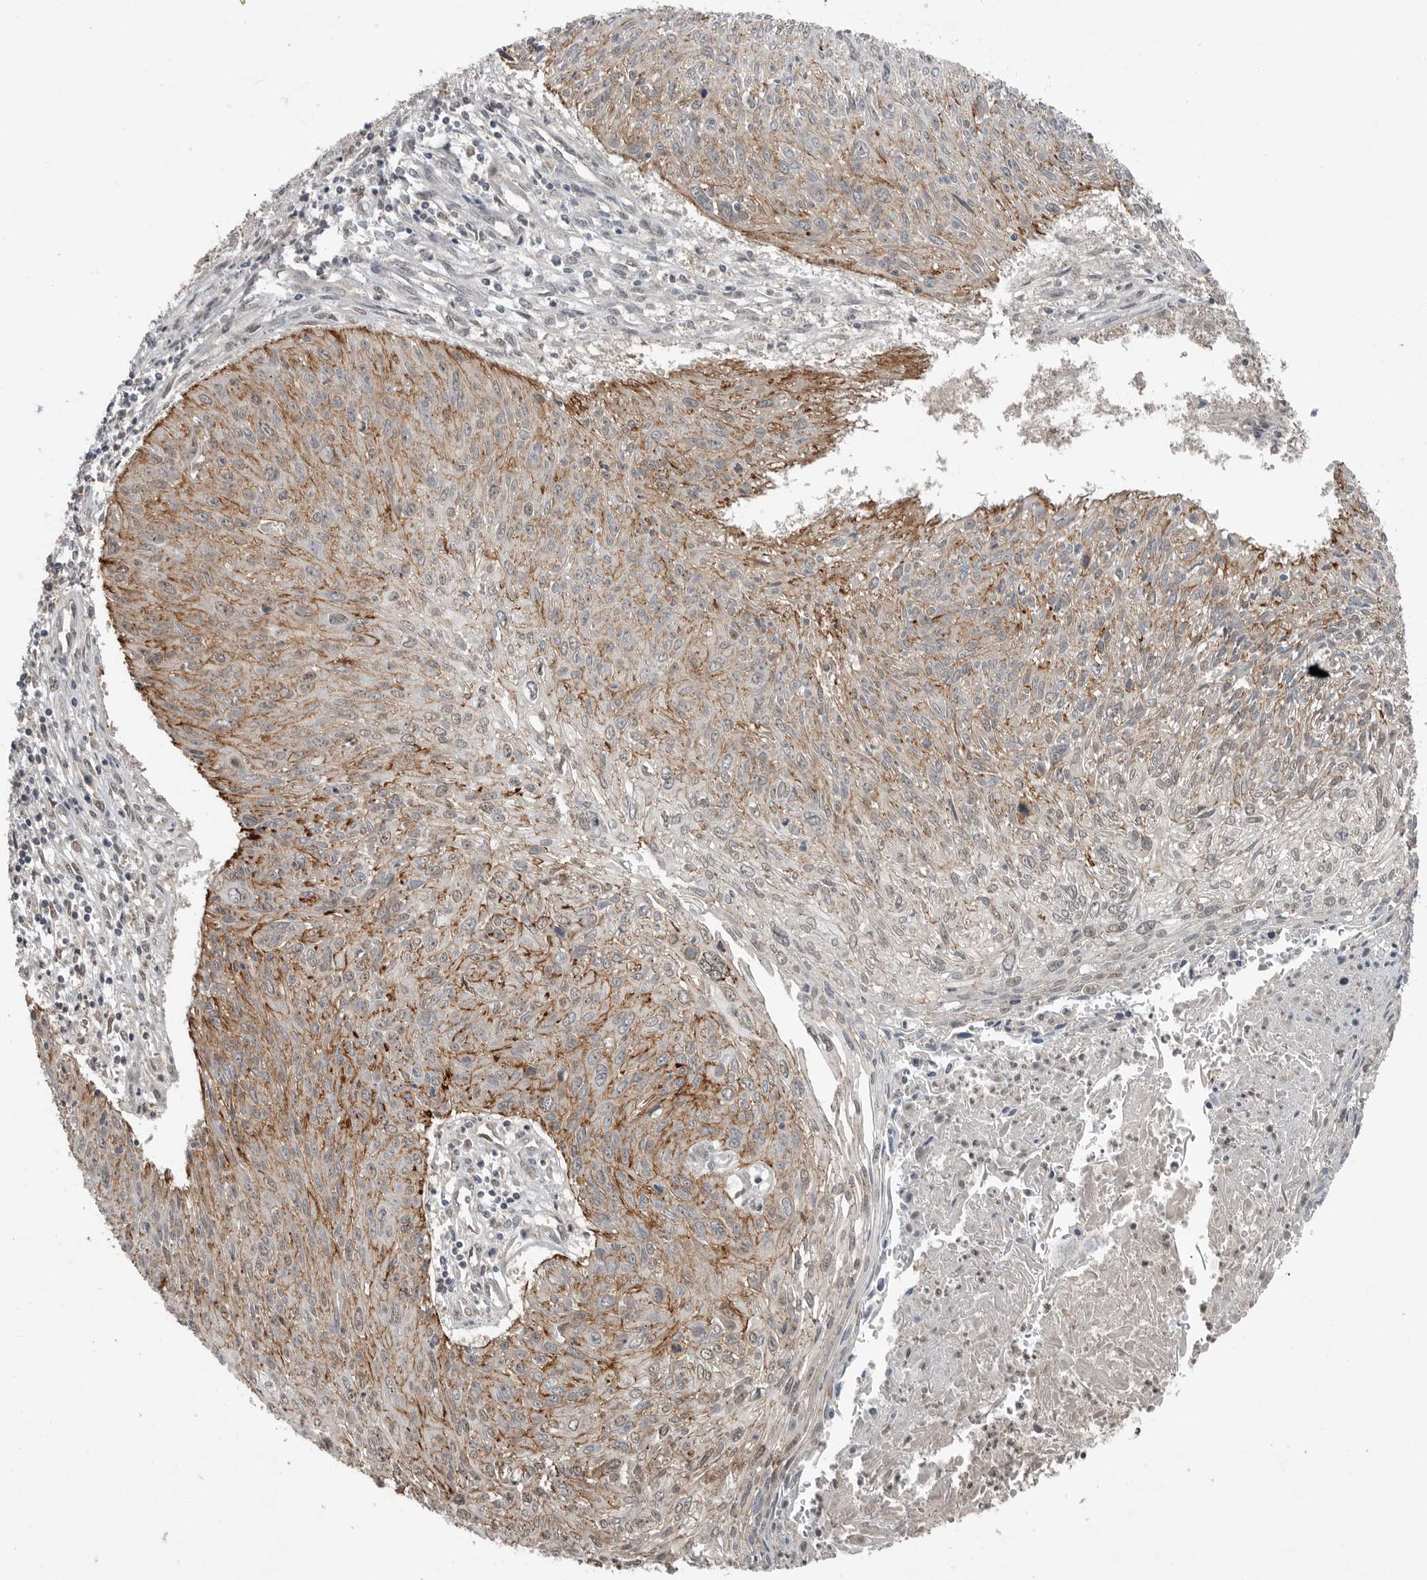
{"staining": {"intensity": "negative", "quantity": "none", "location": "none"}, "tissue": "cervical cancer", "cell_type": "Tumor cells", "image_type": "cancer", "snomed": [{"axis": "morphology", "description": "Squamous cell carcinoma, NOS"}, {"axis": "topography", "description": "Cervix"}], "caption": "A high-resolution micrograph shows IHC staining of squamous cell carcinoma (cervical), which displays no significant positivity in tumor cells. Nuclei are stained in blue.", "gene": "MFAP3L", "patient": {"sex": "female", "age": 51}}